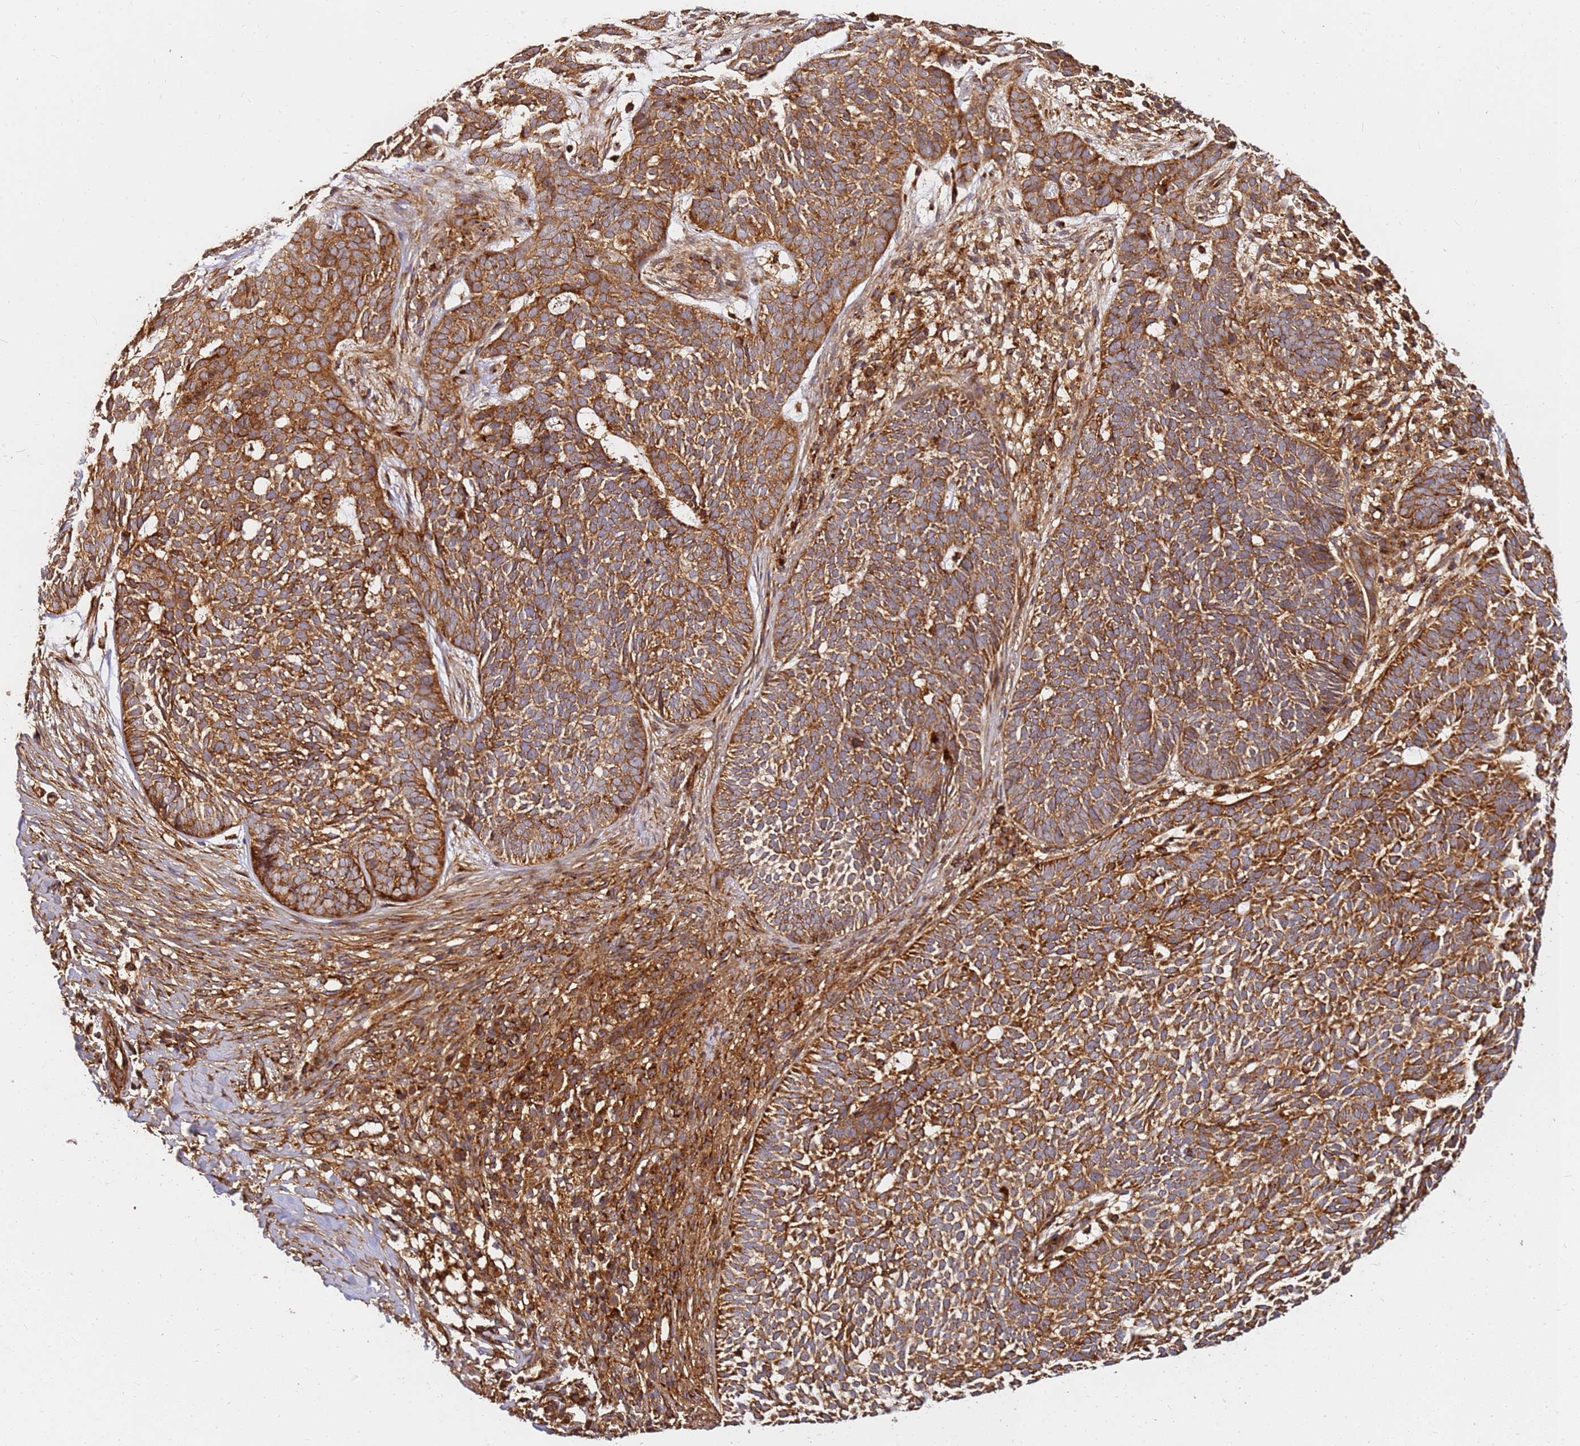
{"staining": {"intensity": "strong", "quantity": ">75%", "location": "cytoplasmic/membranous"}, "tissue": "skin cancer", "cell_type": "Tumor cells", "image_type": "cancer", "snomed": [{"axis": "morphology", "description": "Basal cell carcinoma"}, {"axis": "topography", "description": "Skin"}], "caption": "Skin cancer stained with IHC exhibits strong cytoplasmic/membranous positivity in approximately >75% of tumor cells.", "gene": "DVL3", "patient": {"sex": "female", "age": 78}}